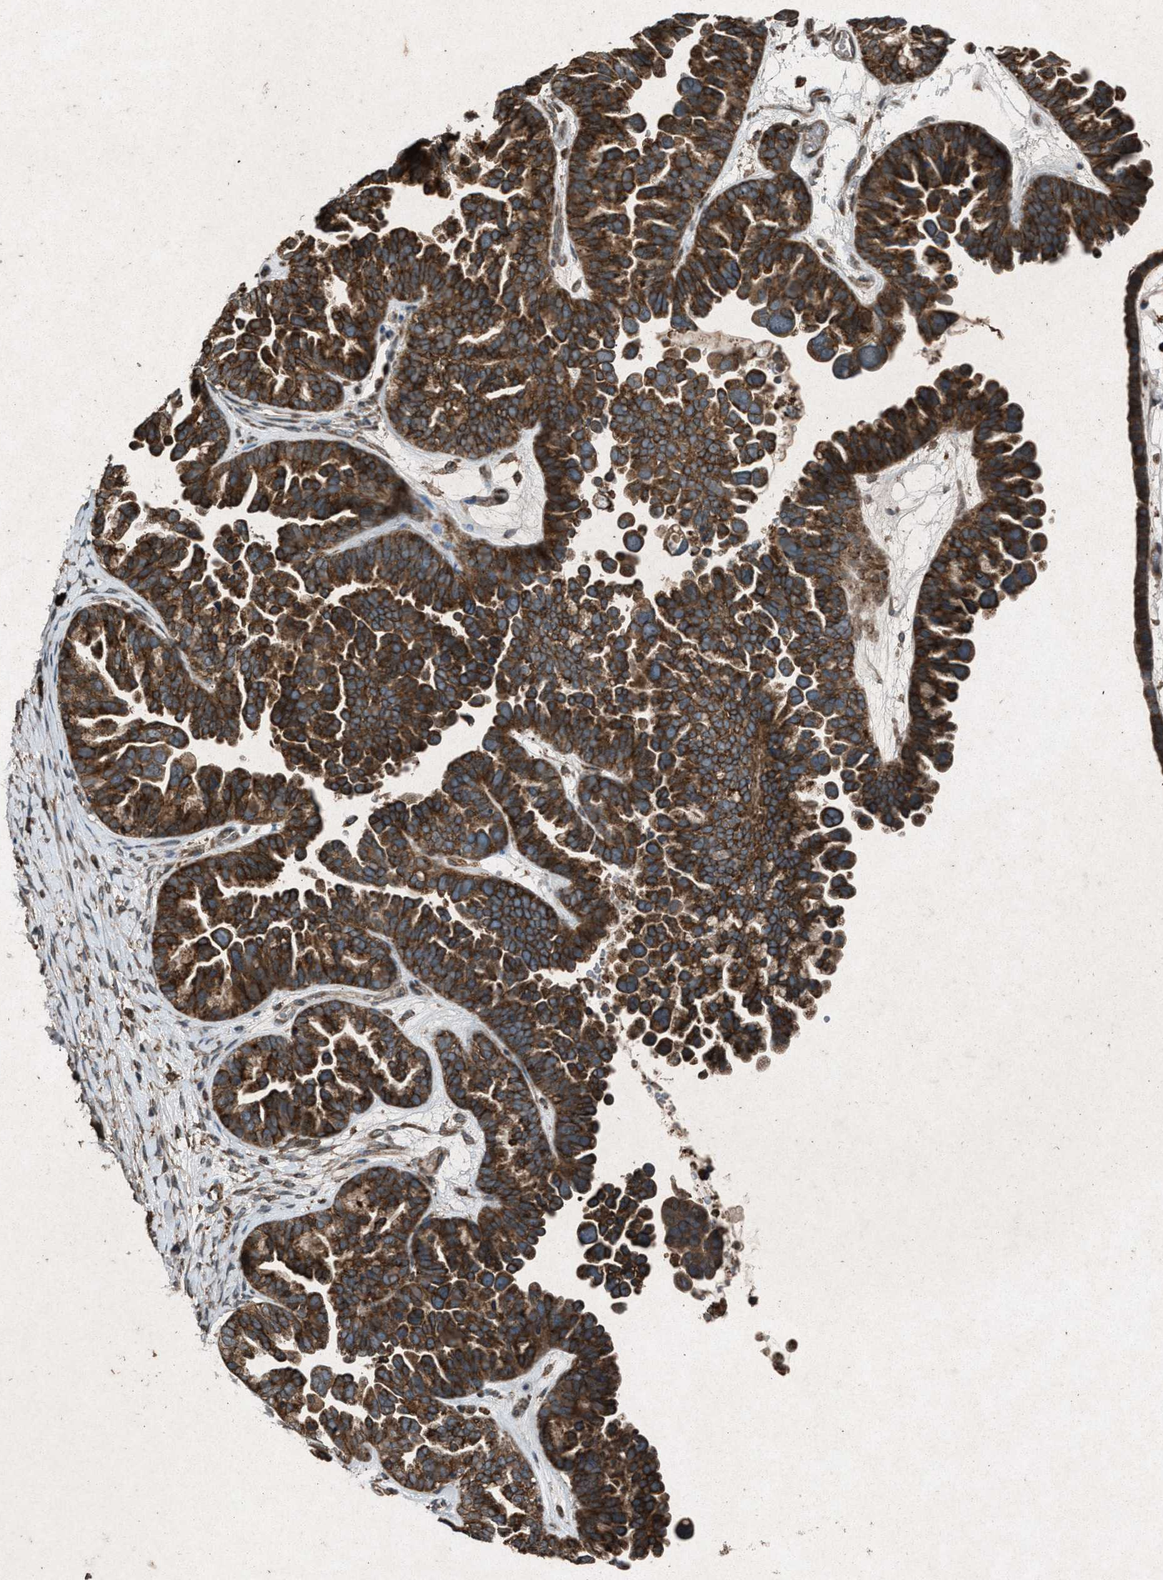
{"staining": {"intensity": "strong", "quantity": ">75%", "location": "cytoplasmic/membranous"}, "tissue": "ovarian cancer", "cell_type": "Tumor cells", "image_type": "cancer", "snomed": [{"axis": "morphology", "description": "Cystadenocarcinoma, serous, NOS"}, {"axis": "topography", "description": "Ovary"}], "caption": "The histopathology image exhibits immunohistochemical staining of ovarian serous cystadenocarcinoma. There is strong cytoplasmic/membranous expression is appreciated in about >75% of tumor cells.", "gene": "CALR", "patient": {"sex": "female", "age": 56}}